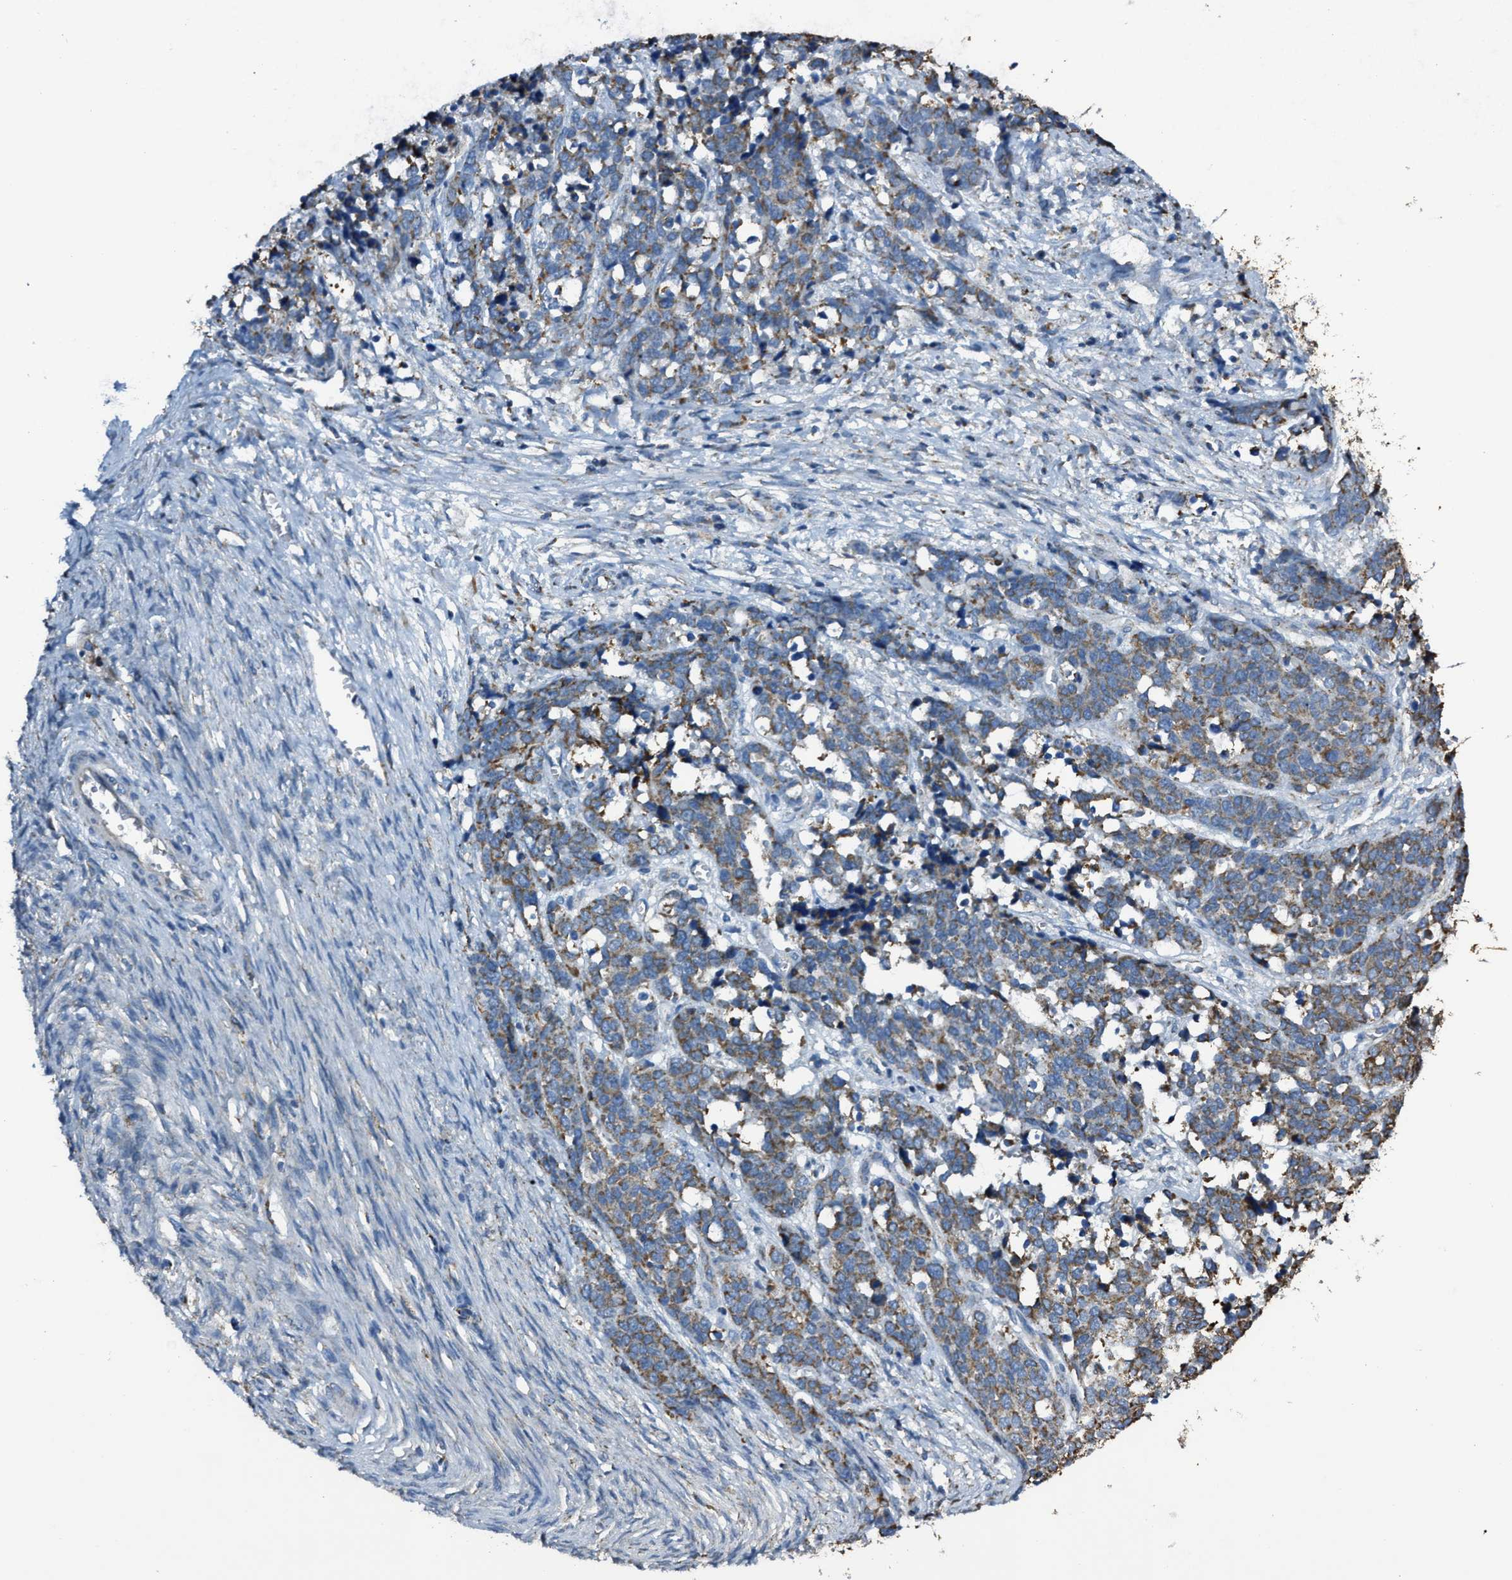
{"staining": {"intensity": "moderate", "quantity": ">75%", "location": "cytoplasmic/membranous"}, "tissue": "ovarian cancer", "cell_type": "Tumor cells", "image_type": "cancer", "snomed": [{"axis": "morphology", "description": "Cystadenocarcinoma, serous, NOS"}, {"axis": "topography", "description": "Ovary"}], "caption": "DAB immunohistochemical staining of ovarian serous cystadenocarcinoma shows moderate cytoplasmic/membranous protein staining in about >75% of tumor cells.", "gene": "SLC25A11", "patient": {"sex": "female", "age": 44}}